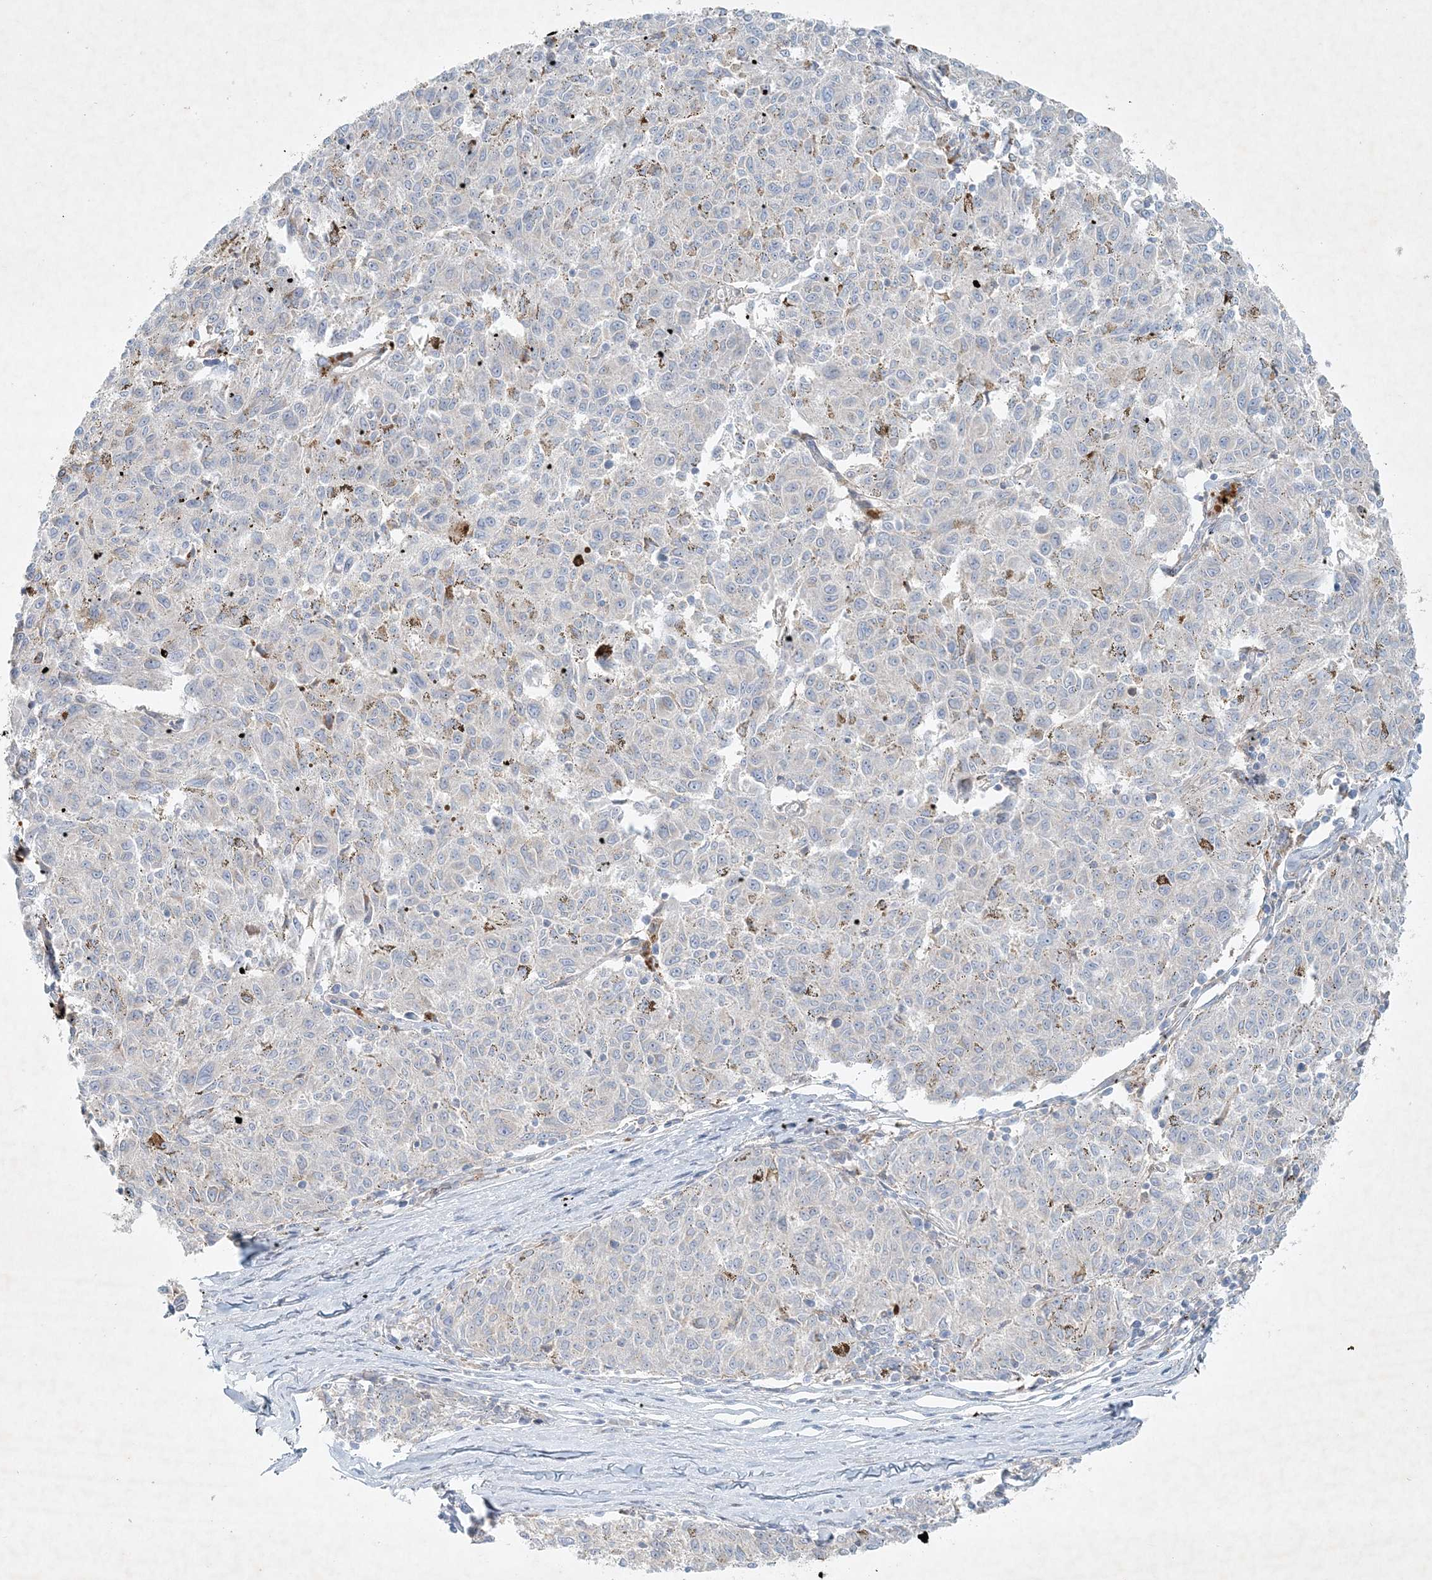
{"staining": {"intensity": "weak", "quantity": "<25%", "location": "cytoplasmic/membranous"}, "tissue": "melanoma", "cell_type": "Tumor cells", "image_type": "cancer", "snomed": [{"axis": "morphology", "description": "Malignant melanoma, NOS"}, {"axis": "topography", "description": "Skin"}], "caption": "Immunohistochemical staining of malignant melanoma shows no significant staining in tumor cells.", "gene": "STK11IP", "patient": {"sex": "female", "age": 72}}